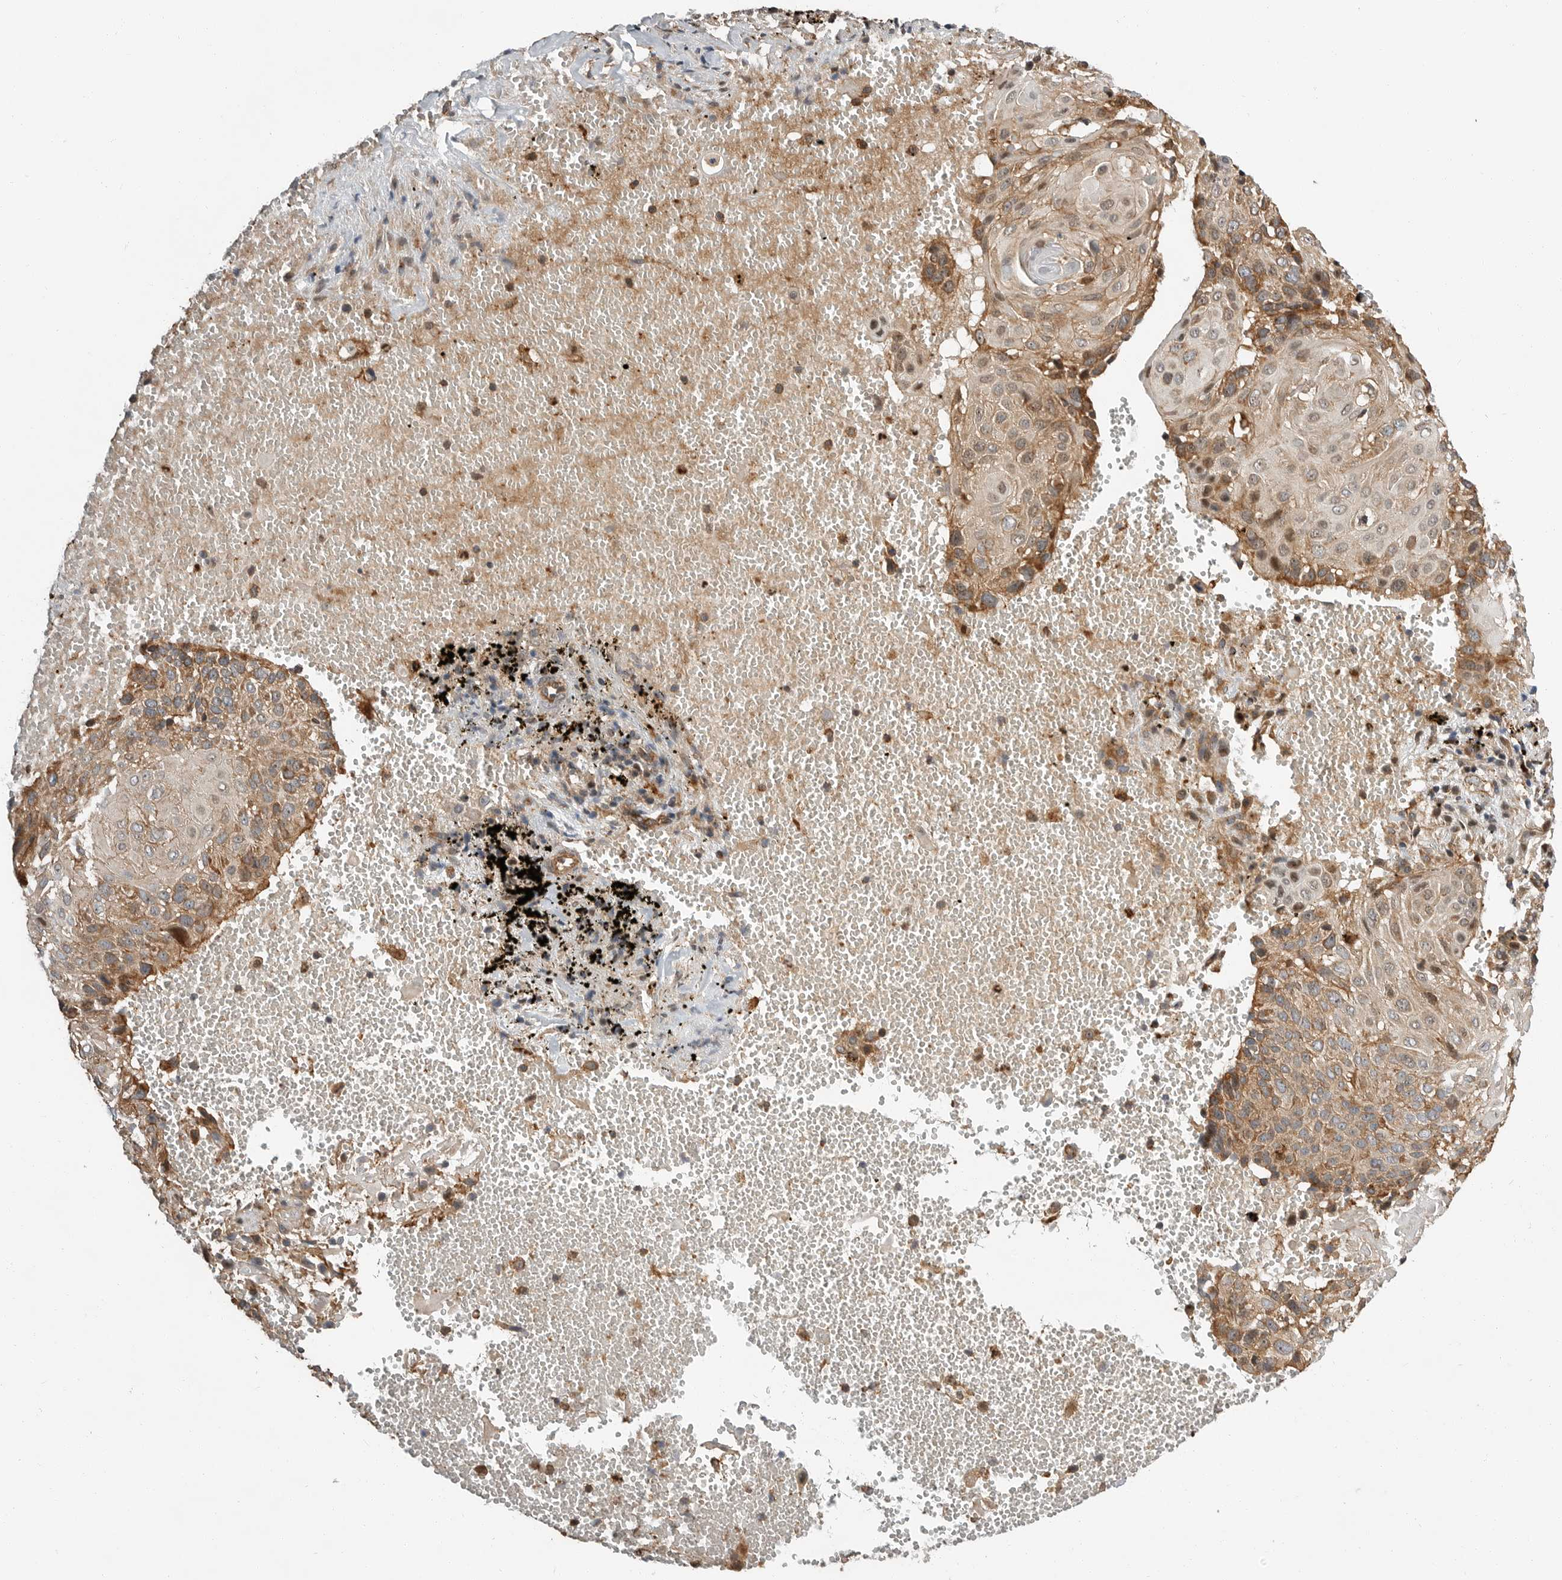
{"staining": {"intensity": "moderate", "quantity": ">75%", "location": "cytoplasmic/membranous"}, "tissue": "cervical cancer", "cell_type": "Tumor cells", "image_type": "cancer", "snomed": [{"axis": "morphology", "description": "Squamous cell carcinoma, NOS"}, {"axis": "topography", "description": "Cervix"}], "caption": "Tumor cells display medium levels of moderate cytoplasmic/membranous positivity in approximately >75% of cells in cervical cancer (squamous cell carcinoma). The protein is shown in brown color, while the nuclei are stained blue.", "gene": "STRAP", "patient": {"sex": "female", "age": 74}}